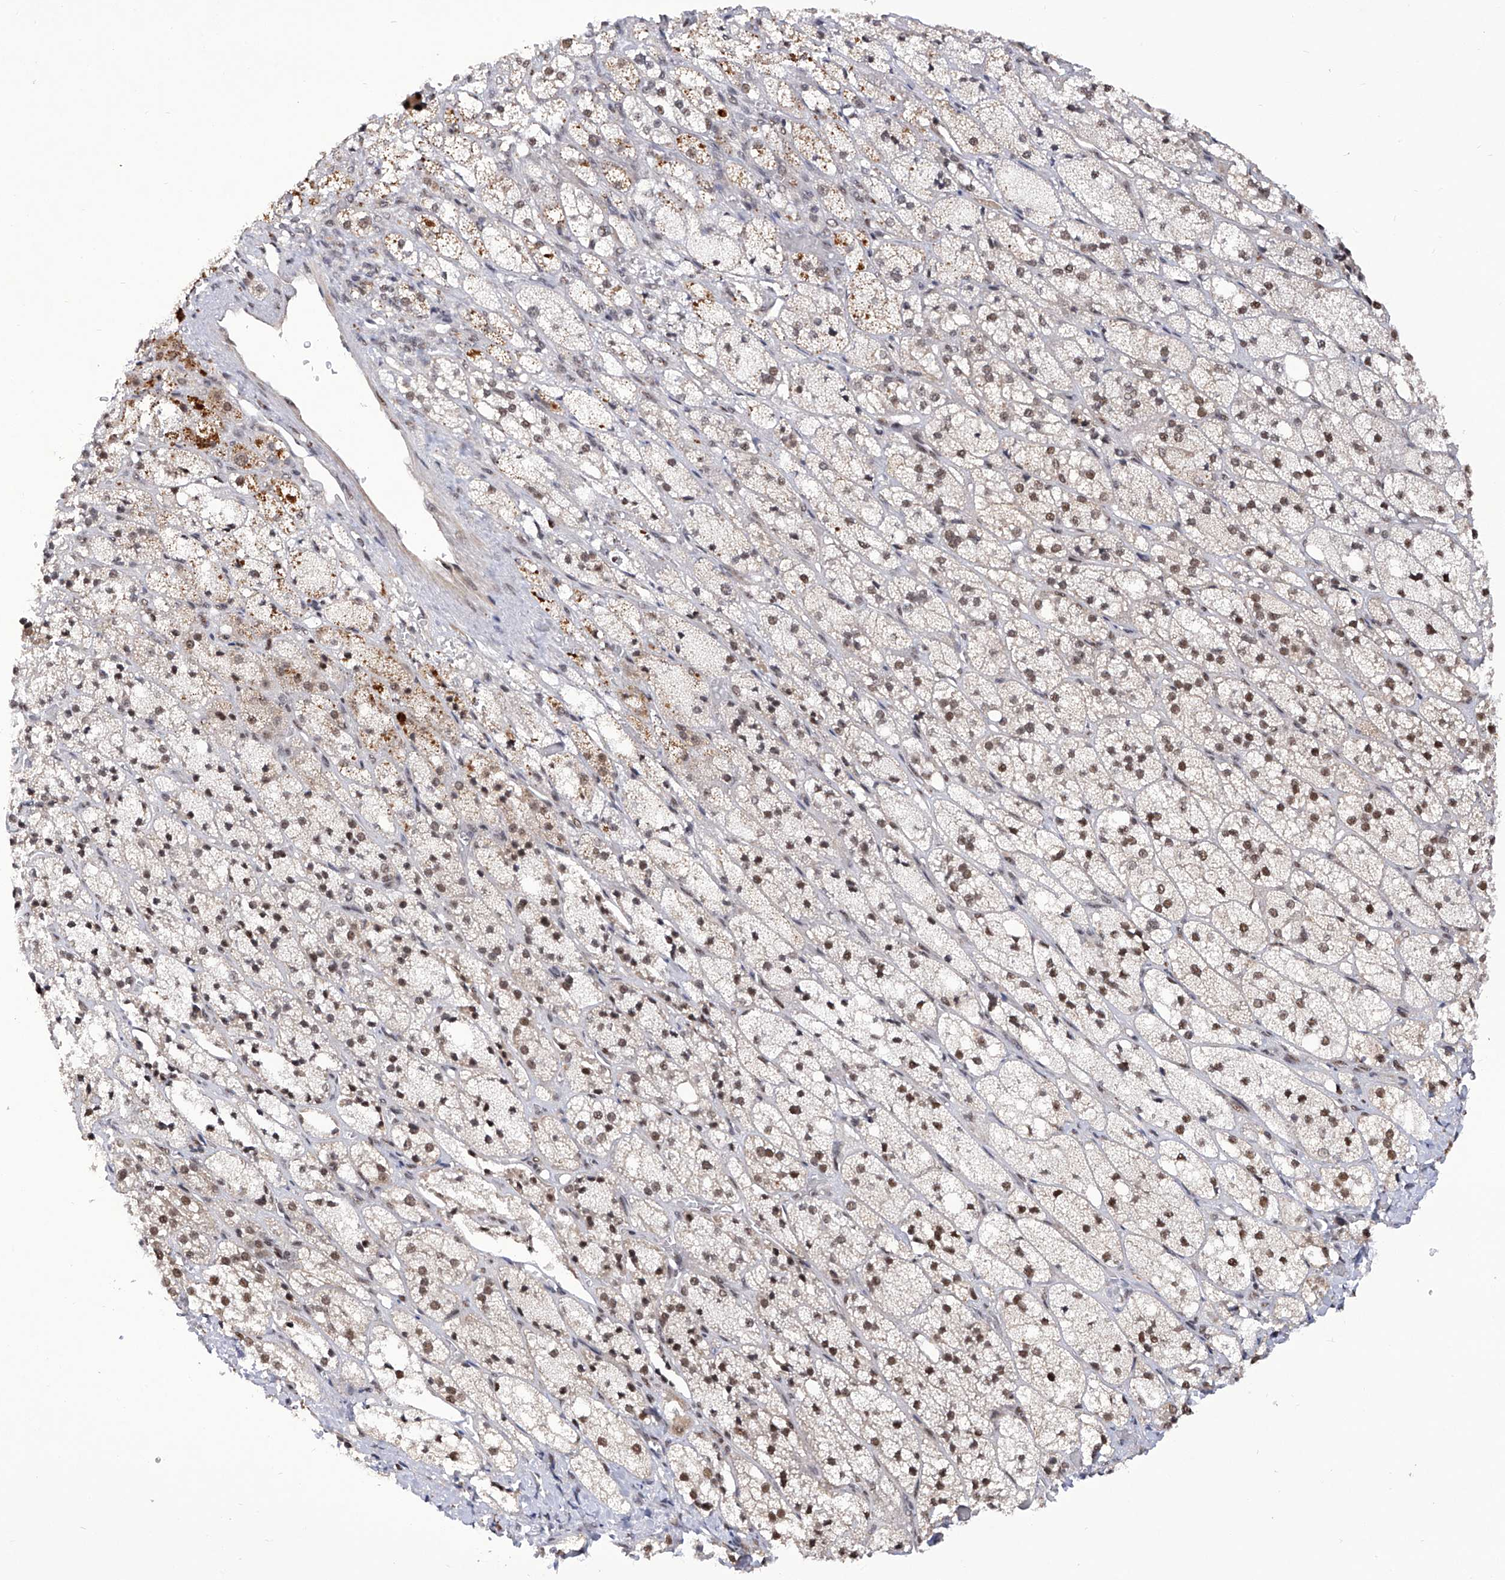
{"staining": {"intensity": "moderate", "quantity": "25%-75%", "location": "cytoplasmic/membranous,nuclear"}, "tissue": "adrenal gland", "cell_type": "Glandular cells", "image_type": "normal", "snomed": [{"axis": "morphology", "description": "Normal tissue, NOS"}, {"axis": "topography", "description": "Adrenal gland"}], "caption": "Immunohistochemical staining of benign human adrenal gland shows 25%-75% levels of moderate cytoplasmic/membranous,nuclear protein positivity in about 25%-75% of glandular cells. (DAB (3,3'-diaminobenzidine) IHC, brown staining for protein, blue staining for nuclei).", "gene": "RAD54L", "patient": {"sex": "male", "age": 61}}